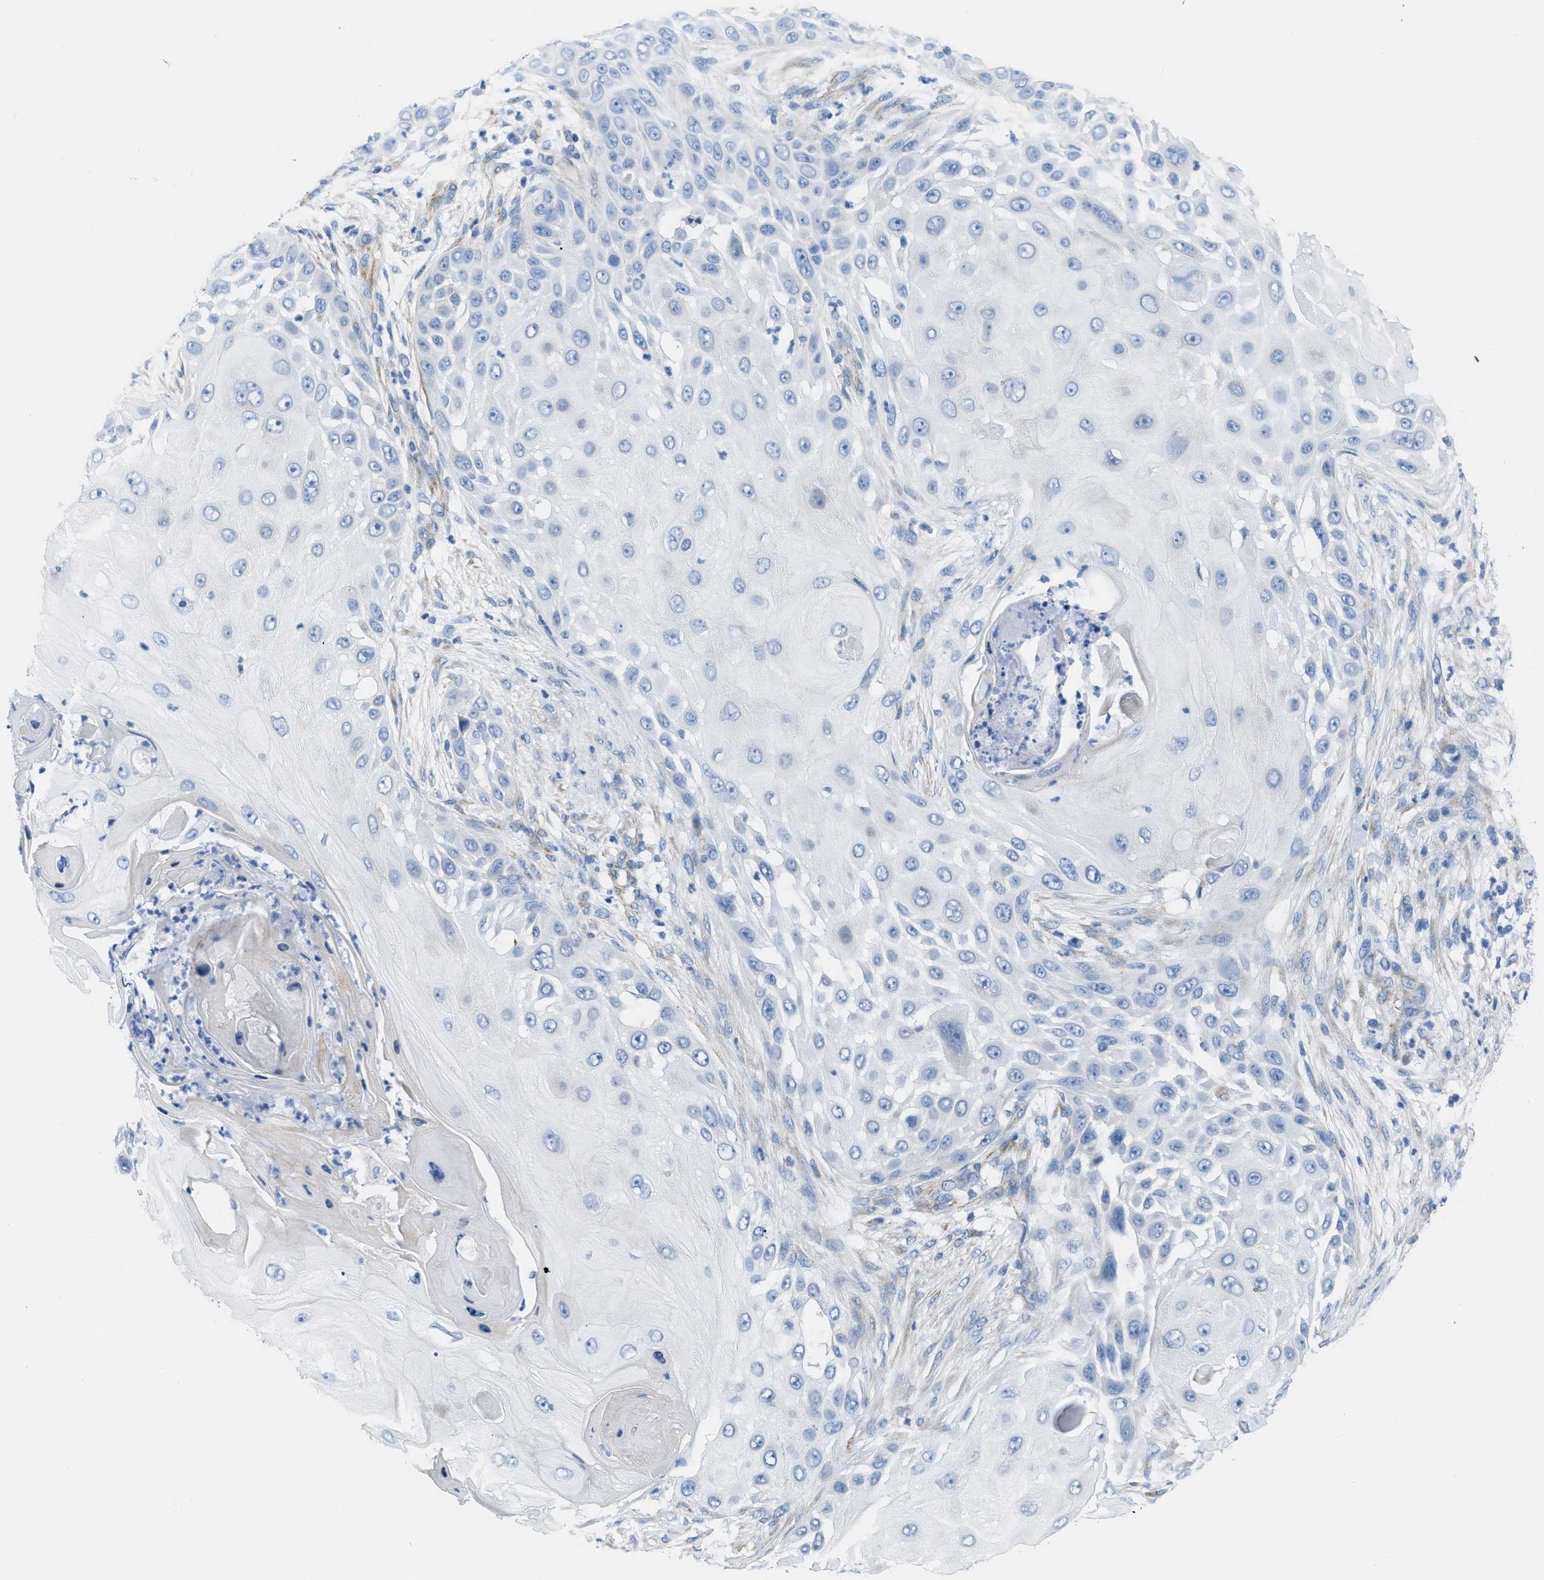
{"staining": {"intensity": "negative", "quantity": "none", "location": "none"}, "tissue": "skin cancer", "cell_type": "Tumor cells", "image_type": "cancer", "snomed": [{"axis": "morphology", "description": "Squamous cell carcinoma, NOS"}, {"axis": "topography", "description": "Skin"}], "caption": "The image exhibits no staining of tumor cells in skin cancer (squamous cell carcinoma).", "gene": "SLC12A1", "patient": {"sex": "female", "age": 44}}